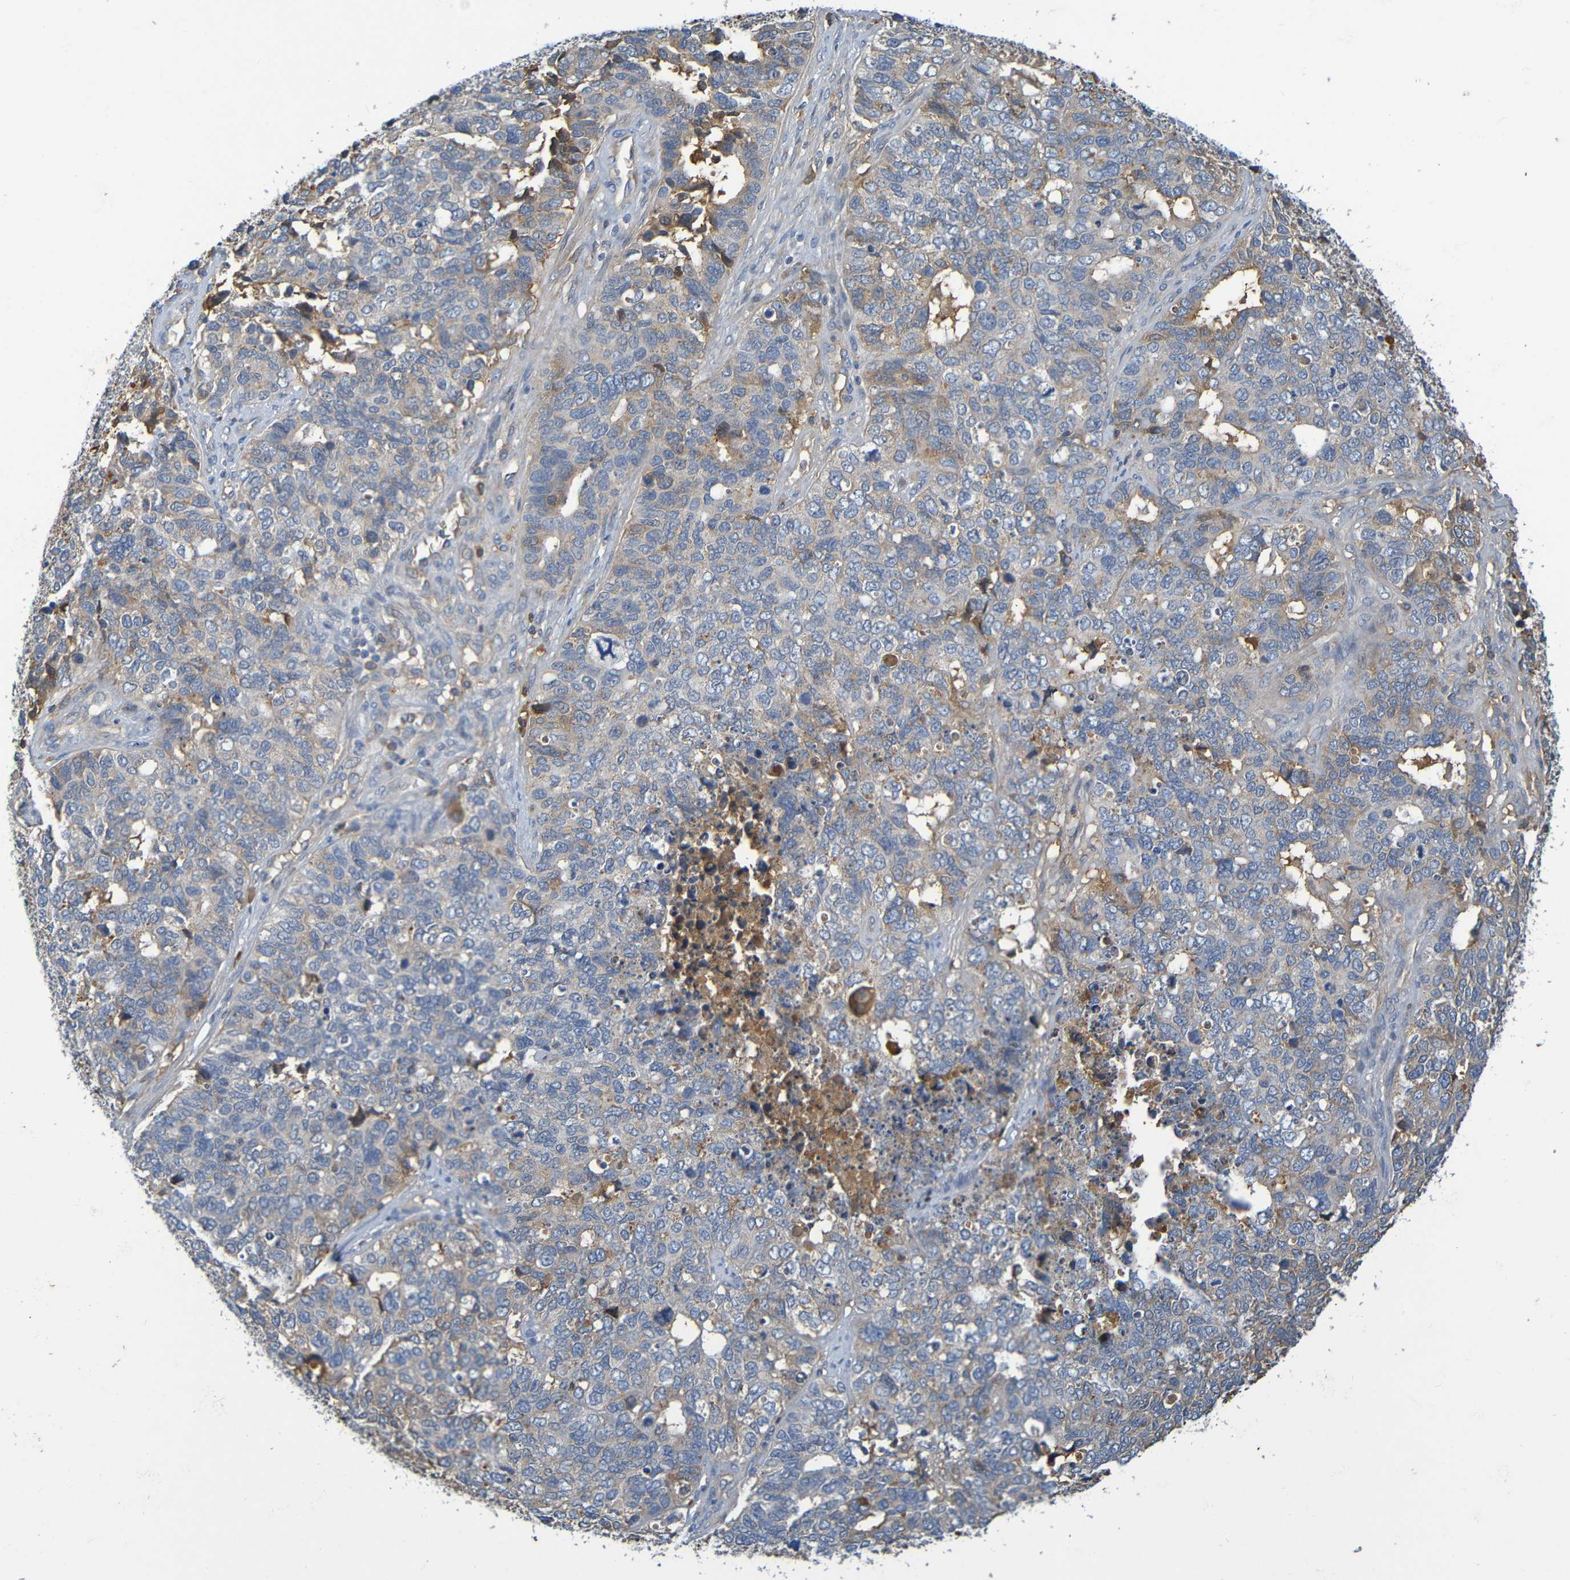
{"staining": {"intensity": "moderate", "quantity": "<25%", "location": "cytoplasmic/membranous"}, "tissue": "cervical cancer", "cell_type": "Tumor cells", "image_type": "cancer", "snomed": [{"axis": "morphology", "description": "Squamous cell carcinoma, NOS"}, {"axis": "topography", "description": "Cervix"}], "caption": "Protein staining by immunohistochemistry (IHC) displays moderate cytoplasmic/membranous staining in approximately <25% of tumor cells in squamous cell carcinoma (cervical).", "gene": "C1QA", "patient": {"sex": "female", "age": 63}}